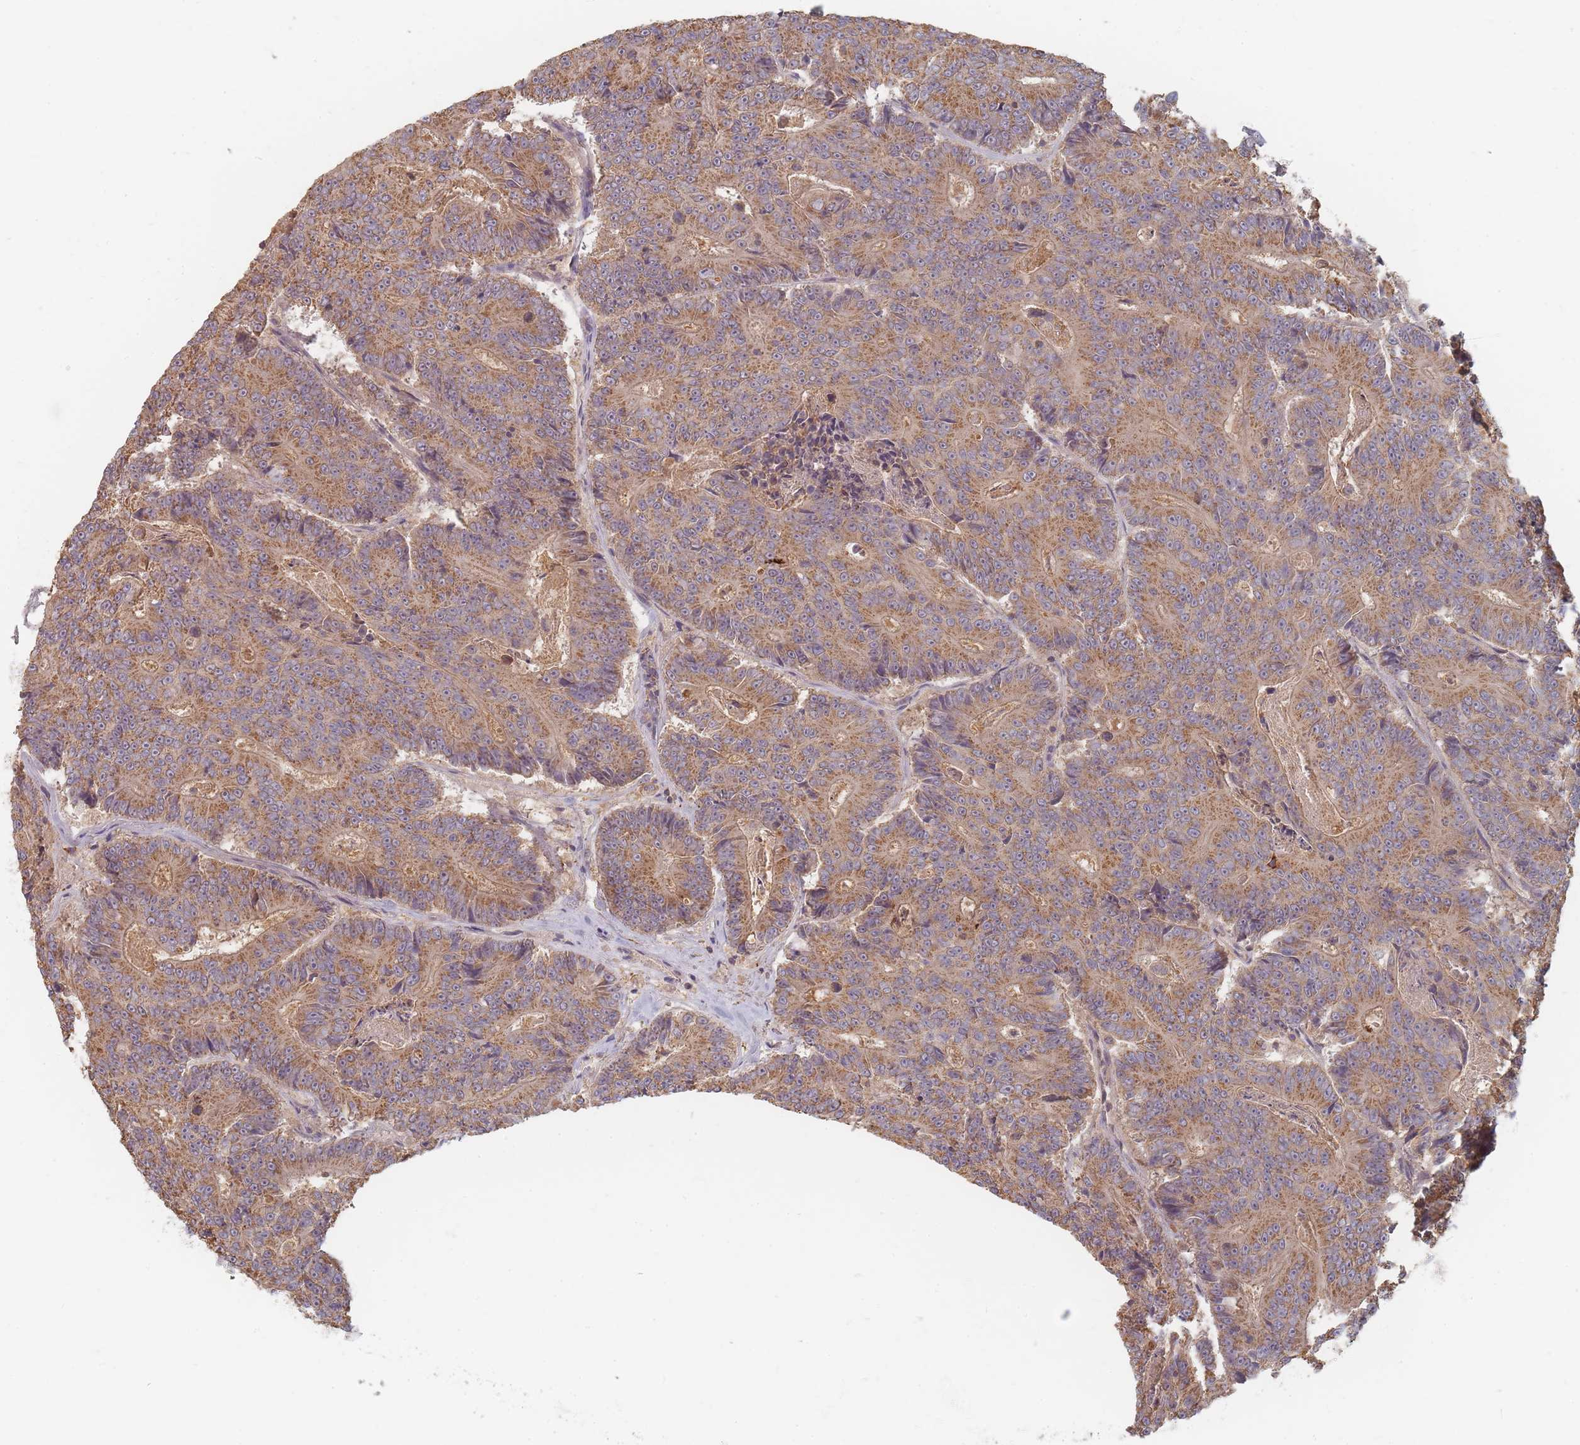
{"staining": {"intensity": "moderate", "quantity": ">75%", "location": "cytoplasmic/membranous"}, "tissue": "colorectal cancer", "cell_type": "Tumor cells", "image_type": "cancer", "snomed": [{"axis": "morphology", "description": "Adenocarcinoma, NOS"}, {"axis": "topography", "description": "Colon"}], "caption": "There is medium levels of moderate cytoplasmic/membranous staining in tumor cells of colorectal cancer, as demonstrated by immunohistochemical staining (brown color).", "gene": "SLC35F3", "patient": {"sex": "male", "age": 83}}